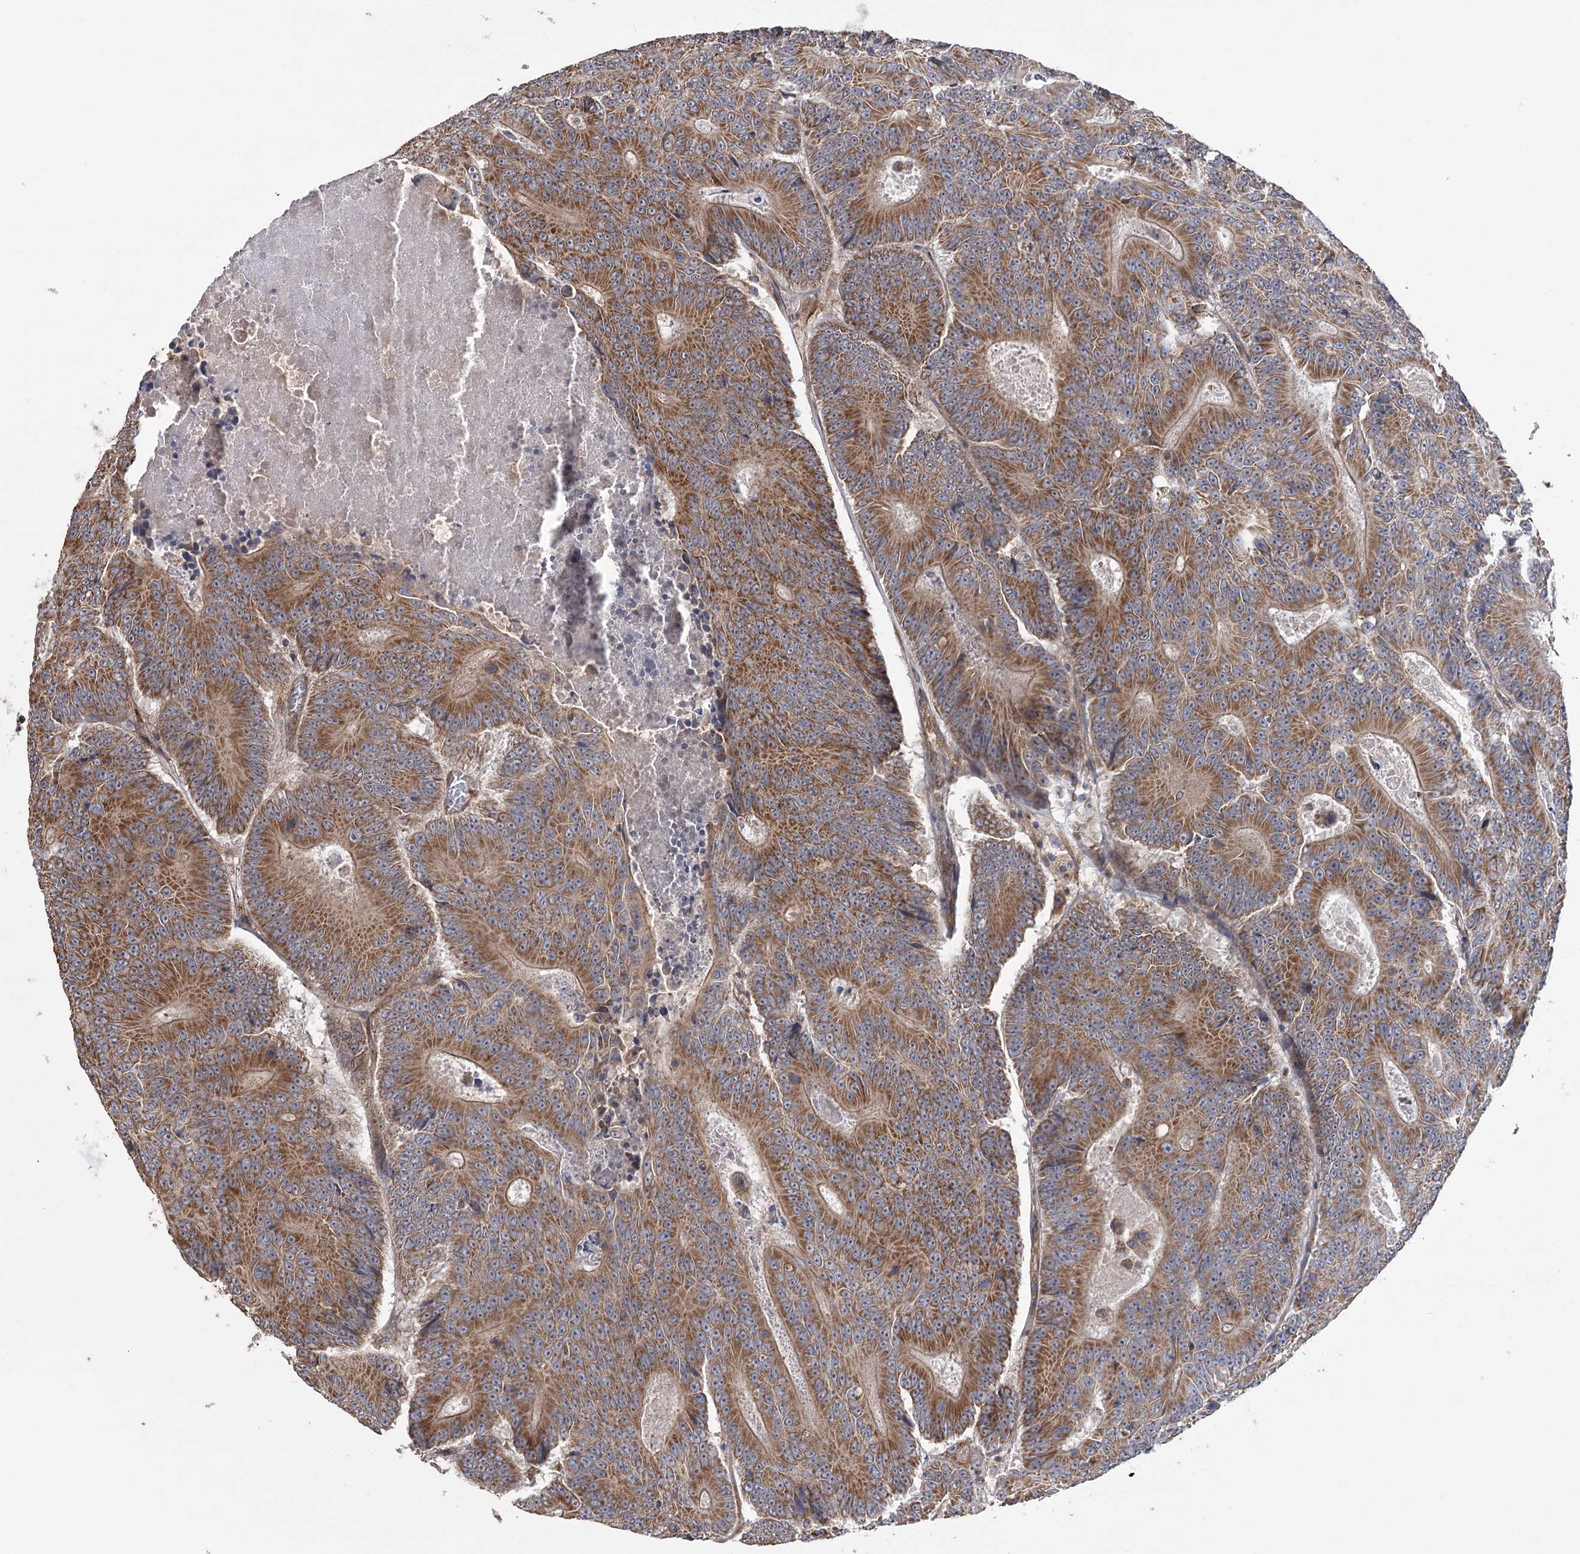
{"staining": {"intensity": "strong", "quantity": ">75%", "location": "cytoplasmic/membranous"}, "tissue": "colorectal cancer", "cell_type": "Tumor cells", "image_type": "cancer", "snomed": [{"axis": "morphology", "description": "Adenocarcinoma, NOS"}, {"axis": "topography", "description": "Colon"}], "caption": "This micrograph shows immunohistochemistry staining of human adenocarcinoma (colorectal), with high strong cytoplasmic/membranous staining in about >75% of tumor cells.", "gene": "RWDD4", "patient": {"sex": "male", "age": 83}}